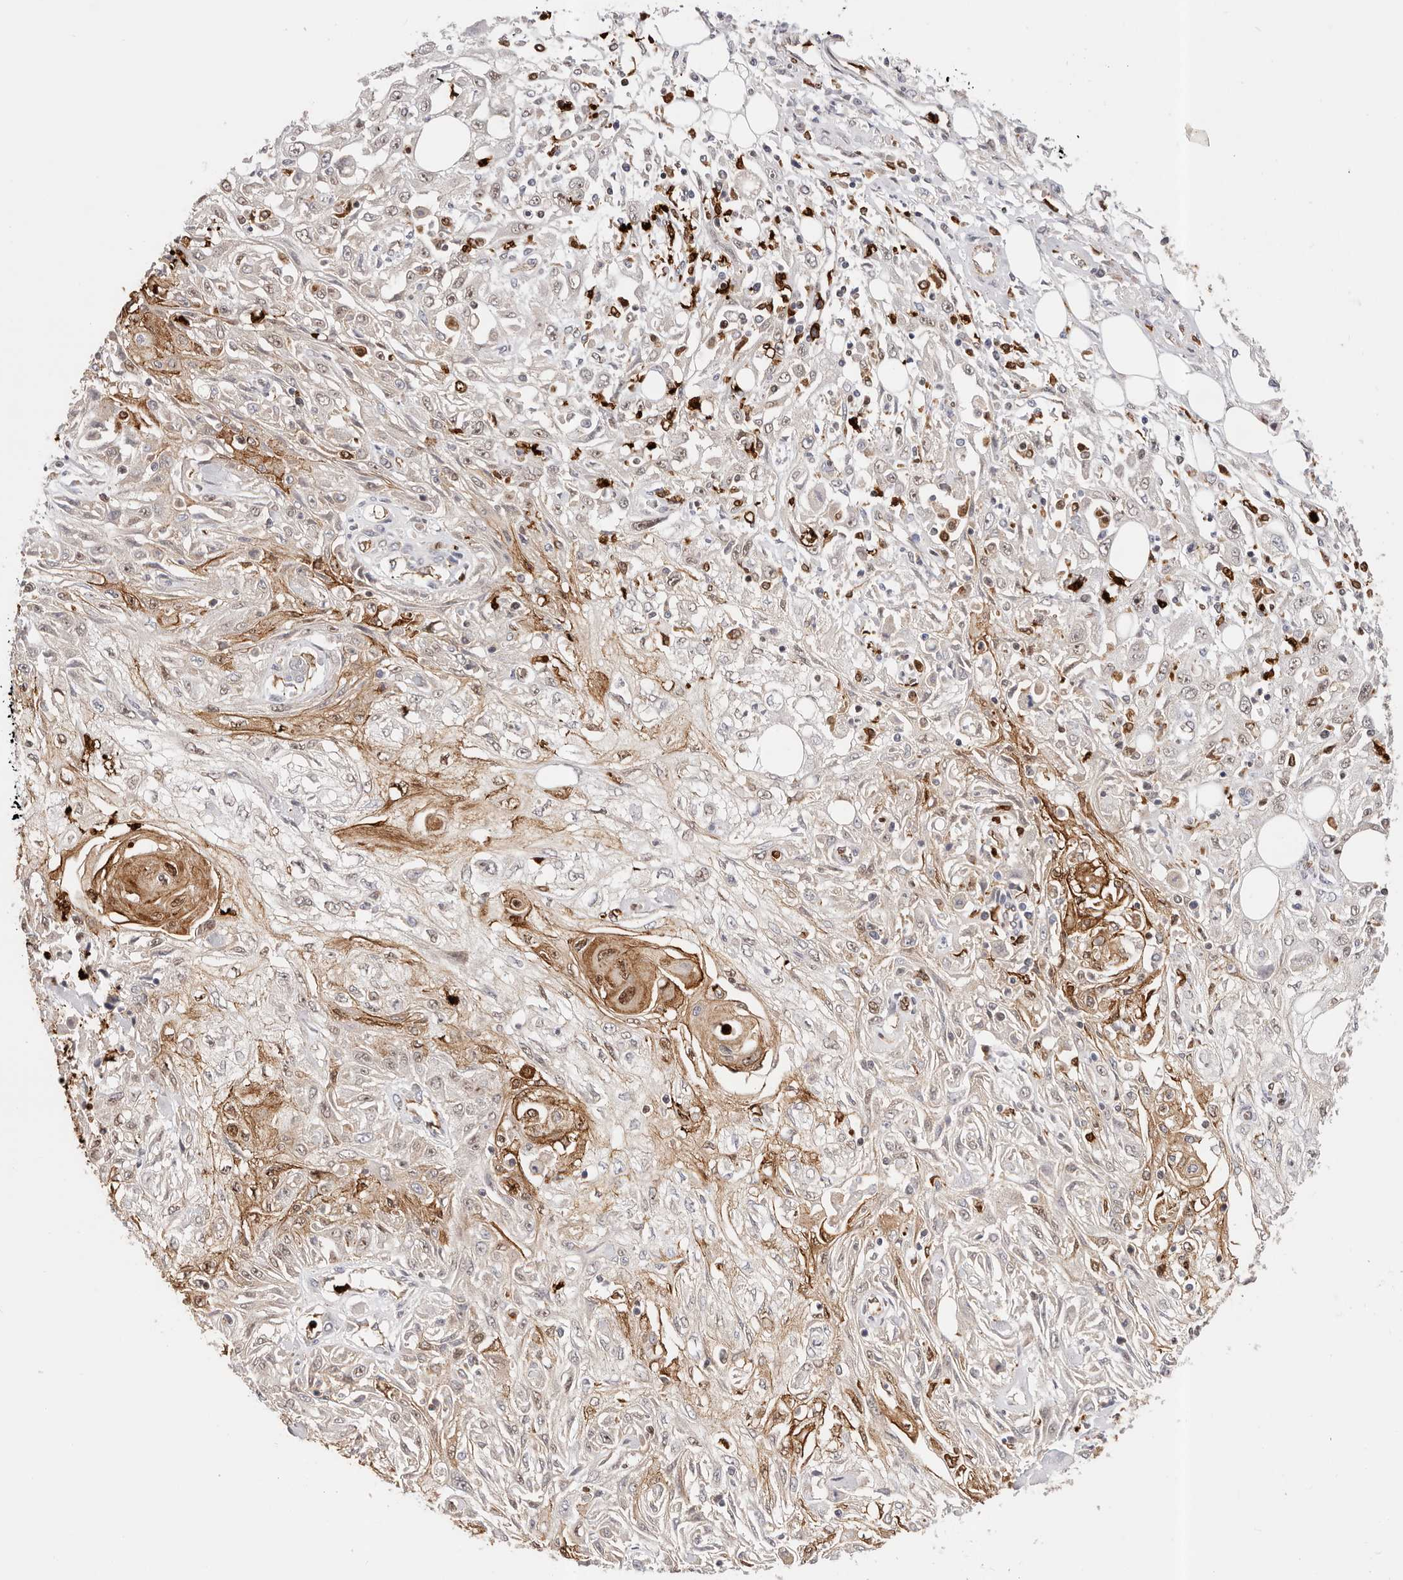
{"staining": {"intensity": "moderate", "quantity": "<25%", "location": "cytoplasmic/membranous"}, "tissue": "skin cancer", "cell_type": "Tumor cells", "image_type": "cancer", "snomed": [{"axis": "morphology", "description": "Squamous cell carcinoma, NOS"}, {"axis": "morphology", "description": "Squamous cell carcinoma, metastatic, NOS"}, {"axis": "topography", "description": "Skin"}, {"axis": "topography", "description": "Lymph node"}], "caption": "This image reveals skin metastatic squamous cell carcinoma stained with IHC to label a protein in brown. The cytoplasmic/membranous of tumor cells show moderate positivity for the protein. Nuclei are counter-stained blue.", "gene": "AFDN", "patient": {"sex": "male", "age": 75}}